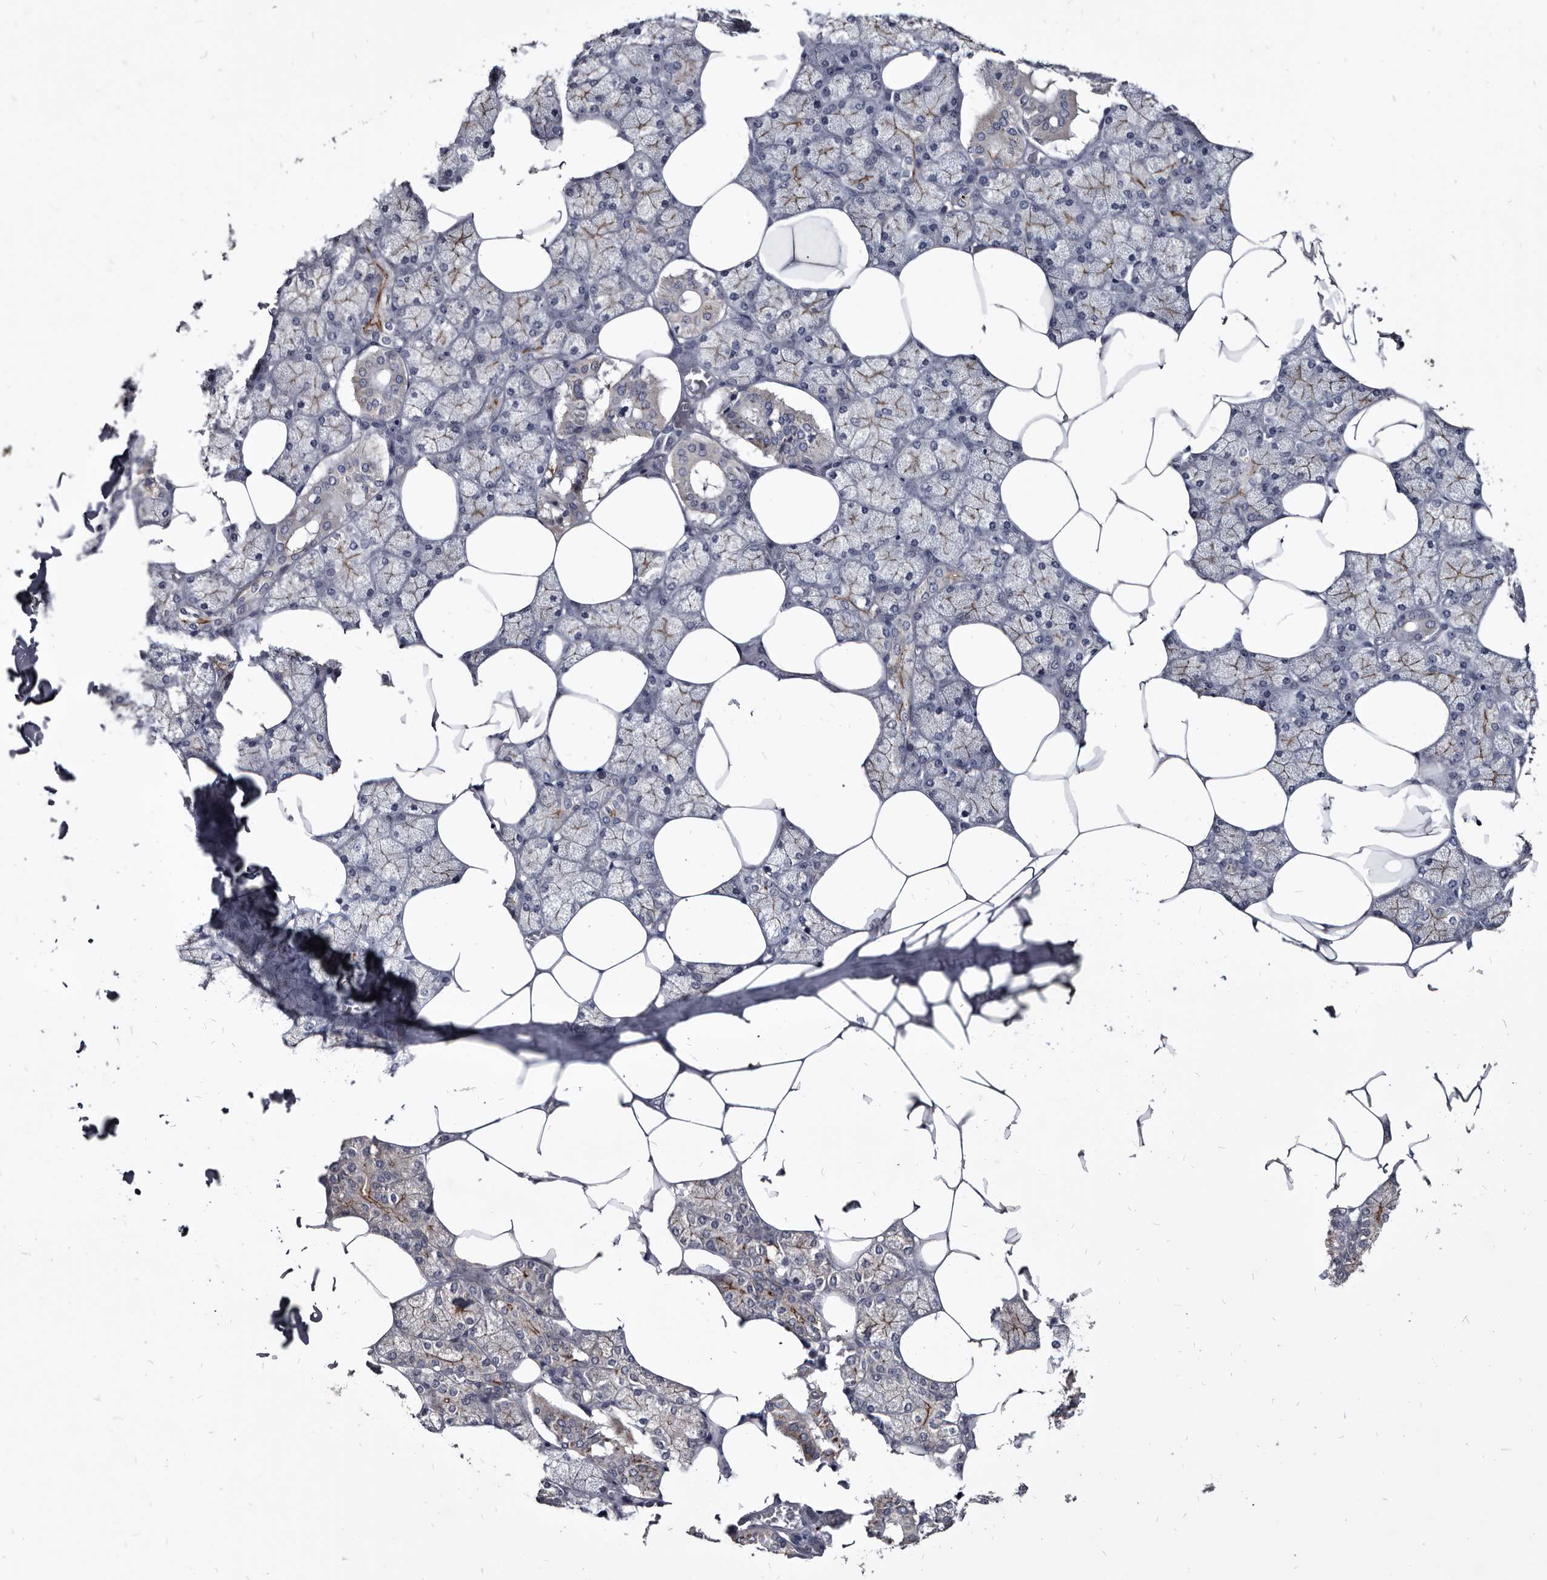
{"staining": {"intensity": "moderate", "quantity": "25%-75%", "location": "cytoplasmic/membranous"}, "tissue": "salivary gland", "cell_type": "Glandular cells", "image_type": "normal", "snomed": [{"axis": "morphology", "description": "Normal tissue, NOS"}, {"axis": "topography", "description": "Salivary gland"}], "caption": "Brown immunohistochemical staining in normal salivary gland demonstrates moderate cytoplasmic/membranous positivity in about 25%-75% of glandular cells. The protein is stained brown, and the nuclei are stained in blue (DAB (3,3'-diaminobenzidine) IHC with brightfield microscopy, high magnification).", "gene": "PROM1", "patient": {"sex": "male", "age": 62}}